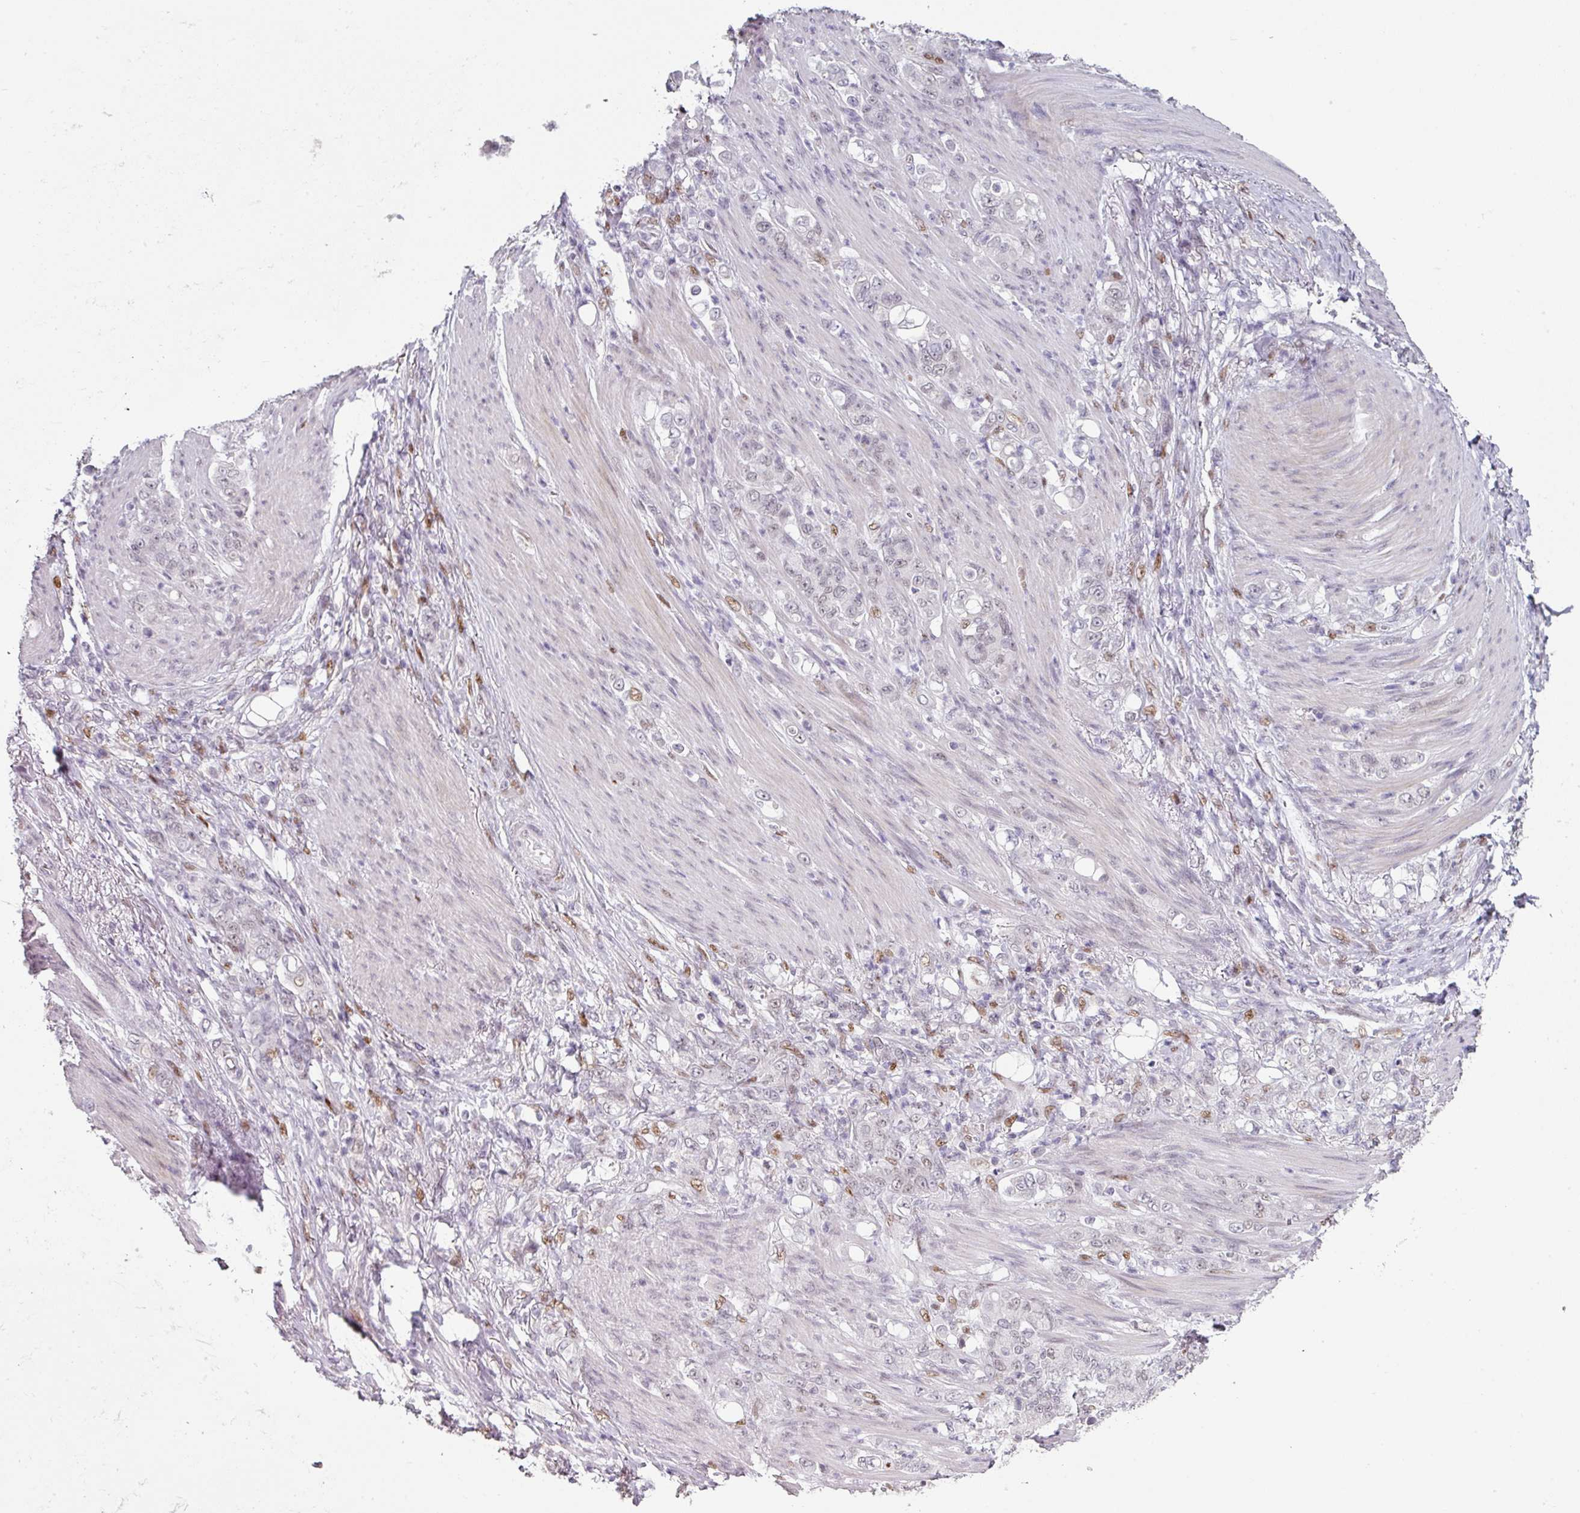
{"staining": {"intensity": "moderate", "quantity": "<25%", "location": "nuclear"}, "tissue": "stomach cancer", "cell_type": "Tumor cells", "image_type": "cancer", "snomed": [{"axis": "morphology", "description": "Adenocarcinoma, NOS"}, {"axis": "topography", "description": "Stomach"}], "caption": "Stomach cancer (adenocarcinoma) stained for a protein displays moderate nuclear positivity in tumor cells.", "gene": "ELK1", "patient": {"sex": "female", "age": 79}}